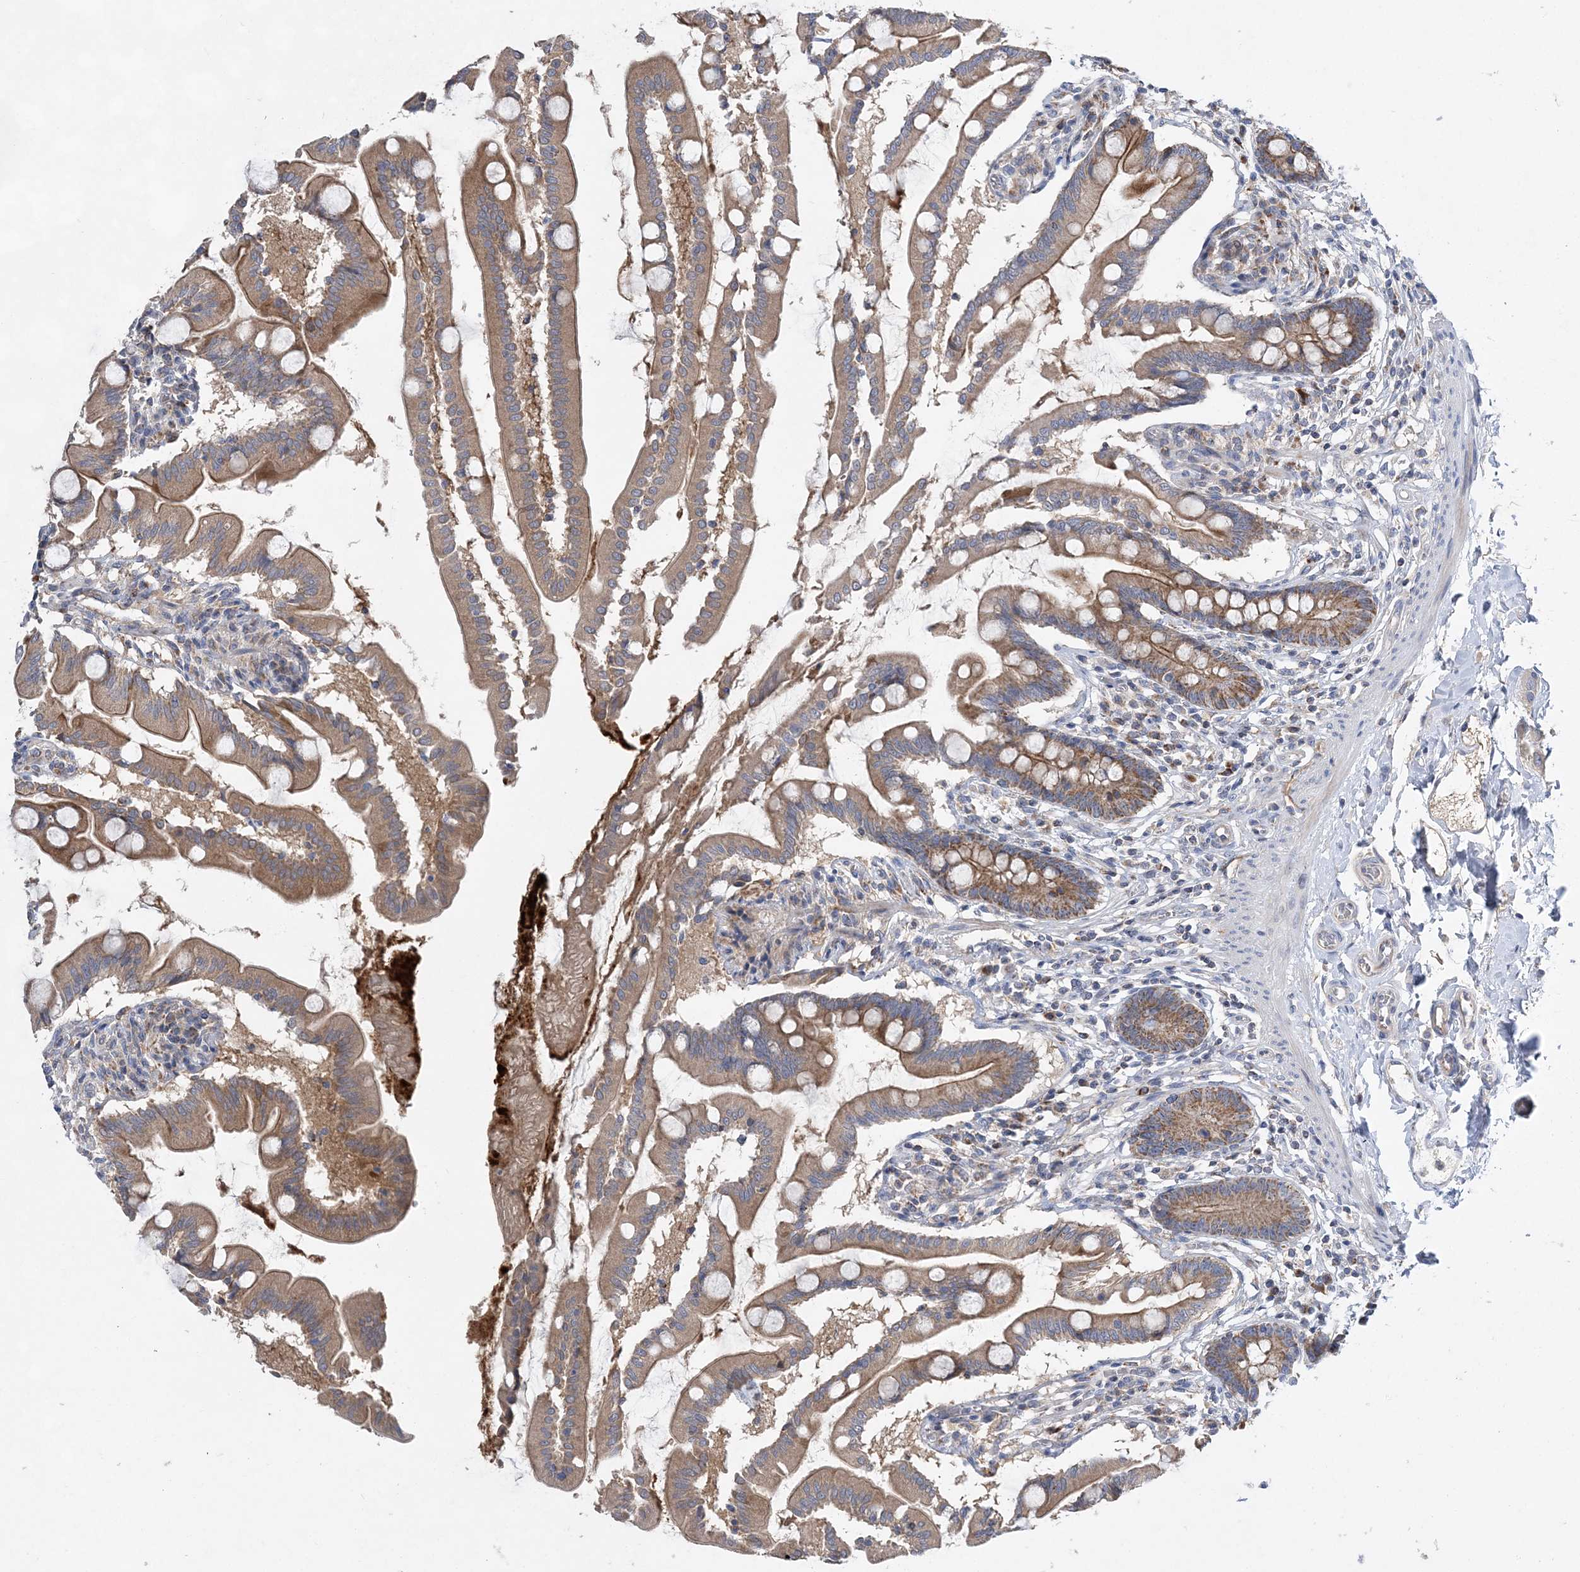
{"staining": {"intensity": "moderate", "quantity": ">75%", "location": "cytoplasmic/membranous"}, "tissue": "small intestine", "cell_type": "Glandular cells", "image_type": "normal", "snomed": [{"axis": "morphology", "description": "Normal tissue, NOS"}, {"axis": "topography", "description": "Small intestine"}], "caption": "A brown stain labels moderate cytoplasmic/membranous staining of a protein in glandular cells of normal small intestine. (IHC, brightfield microscopy, high magnification).", "gene": "TRAPPC13", "patient": {"sex": "female", "age": 56}}